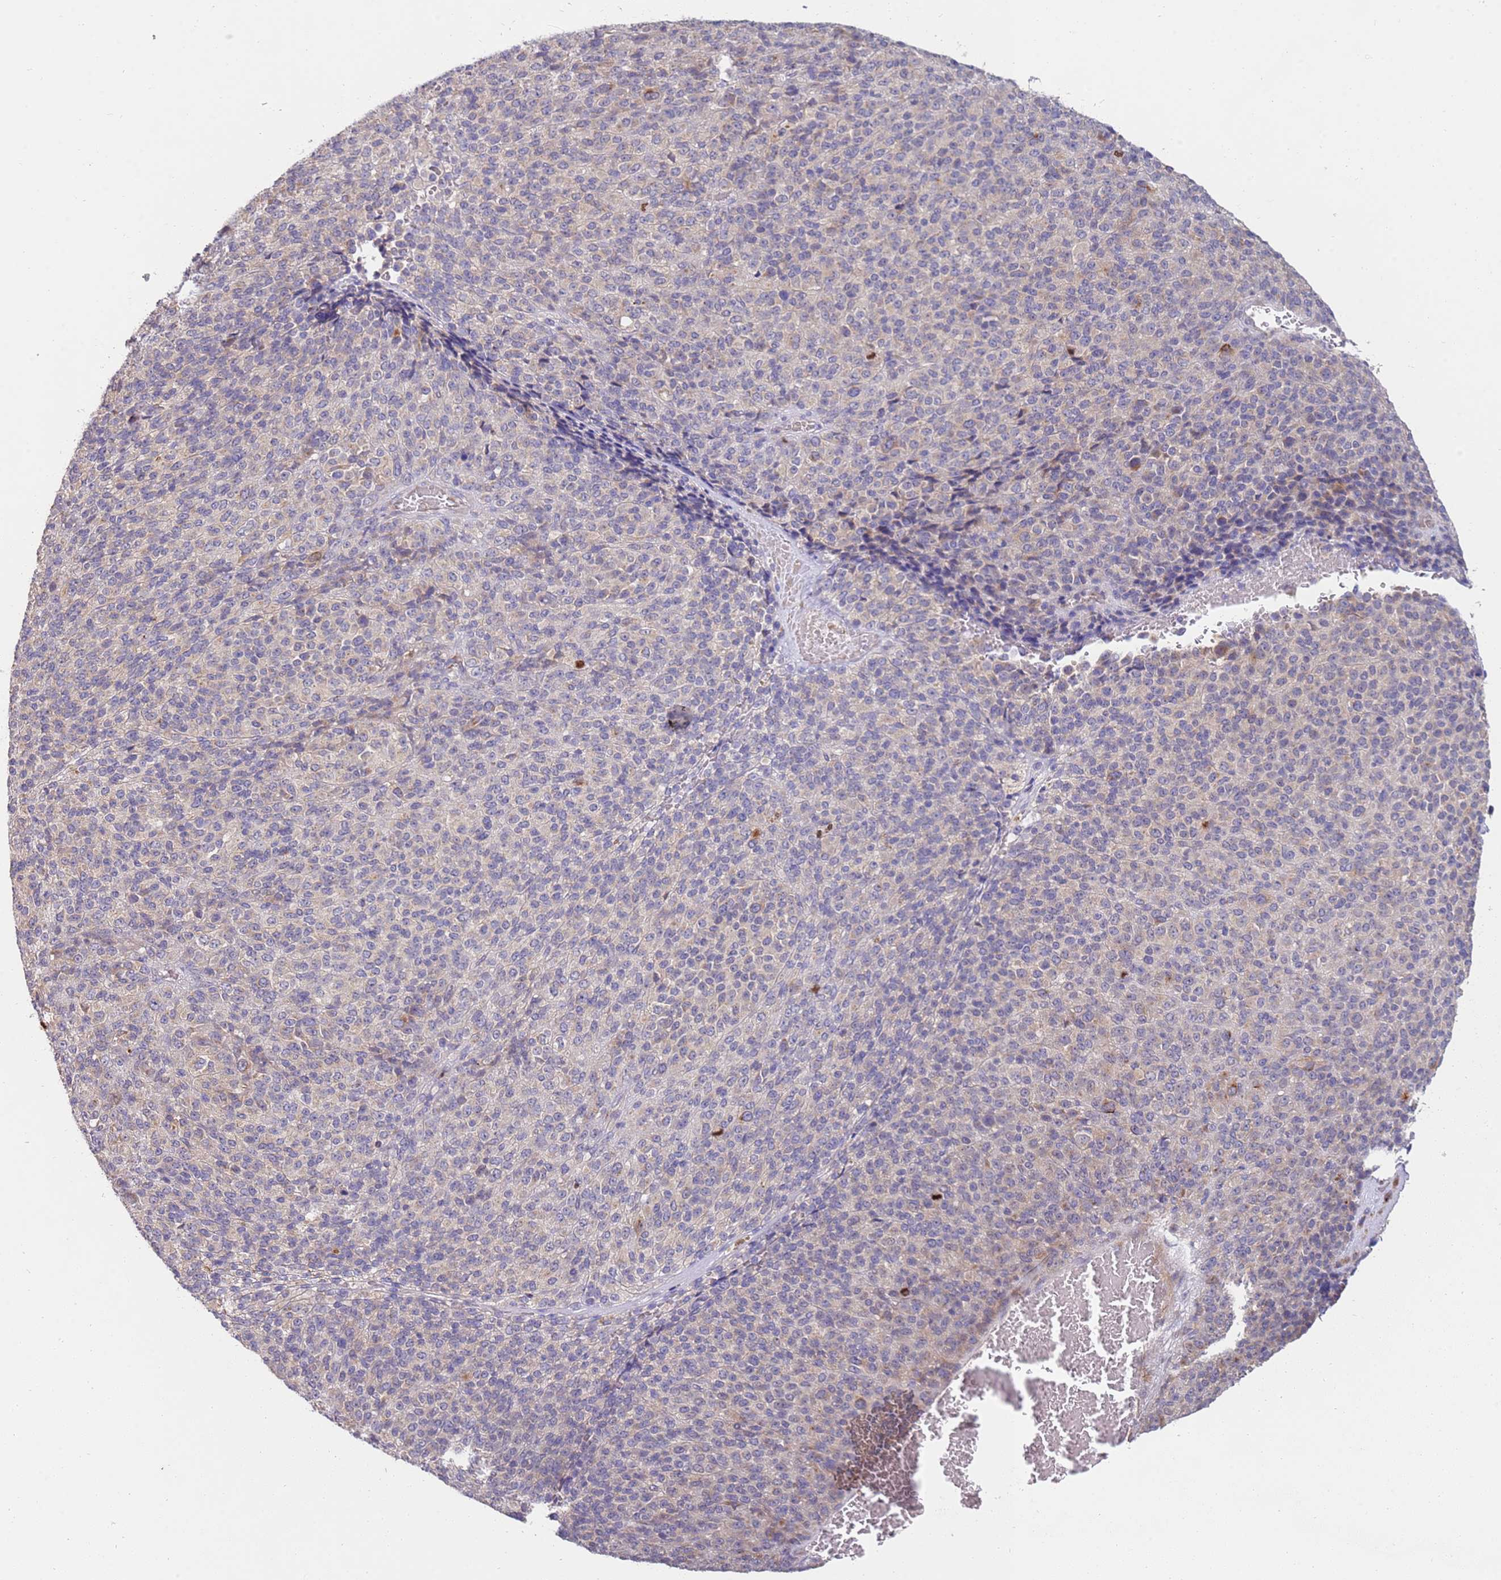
{"staining": {"intensity": "negative", "quantity": "none", "location": "none"}, "tissue": "melanoma", "cell_type": "Tumor cells", "image_type": "cancer", "snomed": [{"axis": "morphology", "description": "Malignant melanoma, Metastatic site"}, {"axis": "topography", "description": "Brain"}], "caption": "Immunohistochemistry of melanoma exhibits no staining in tumor cells.", "gene": "NMUR2", "patient": {"sex": "female", "age": 56}}